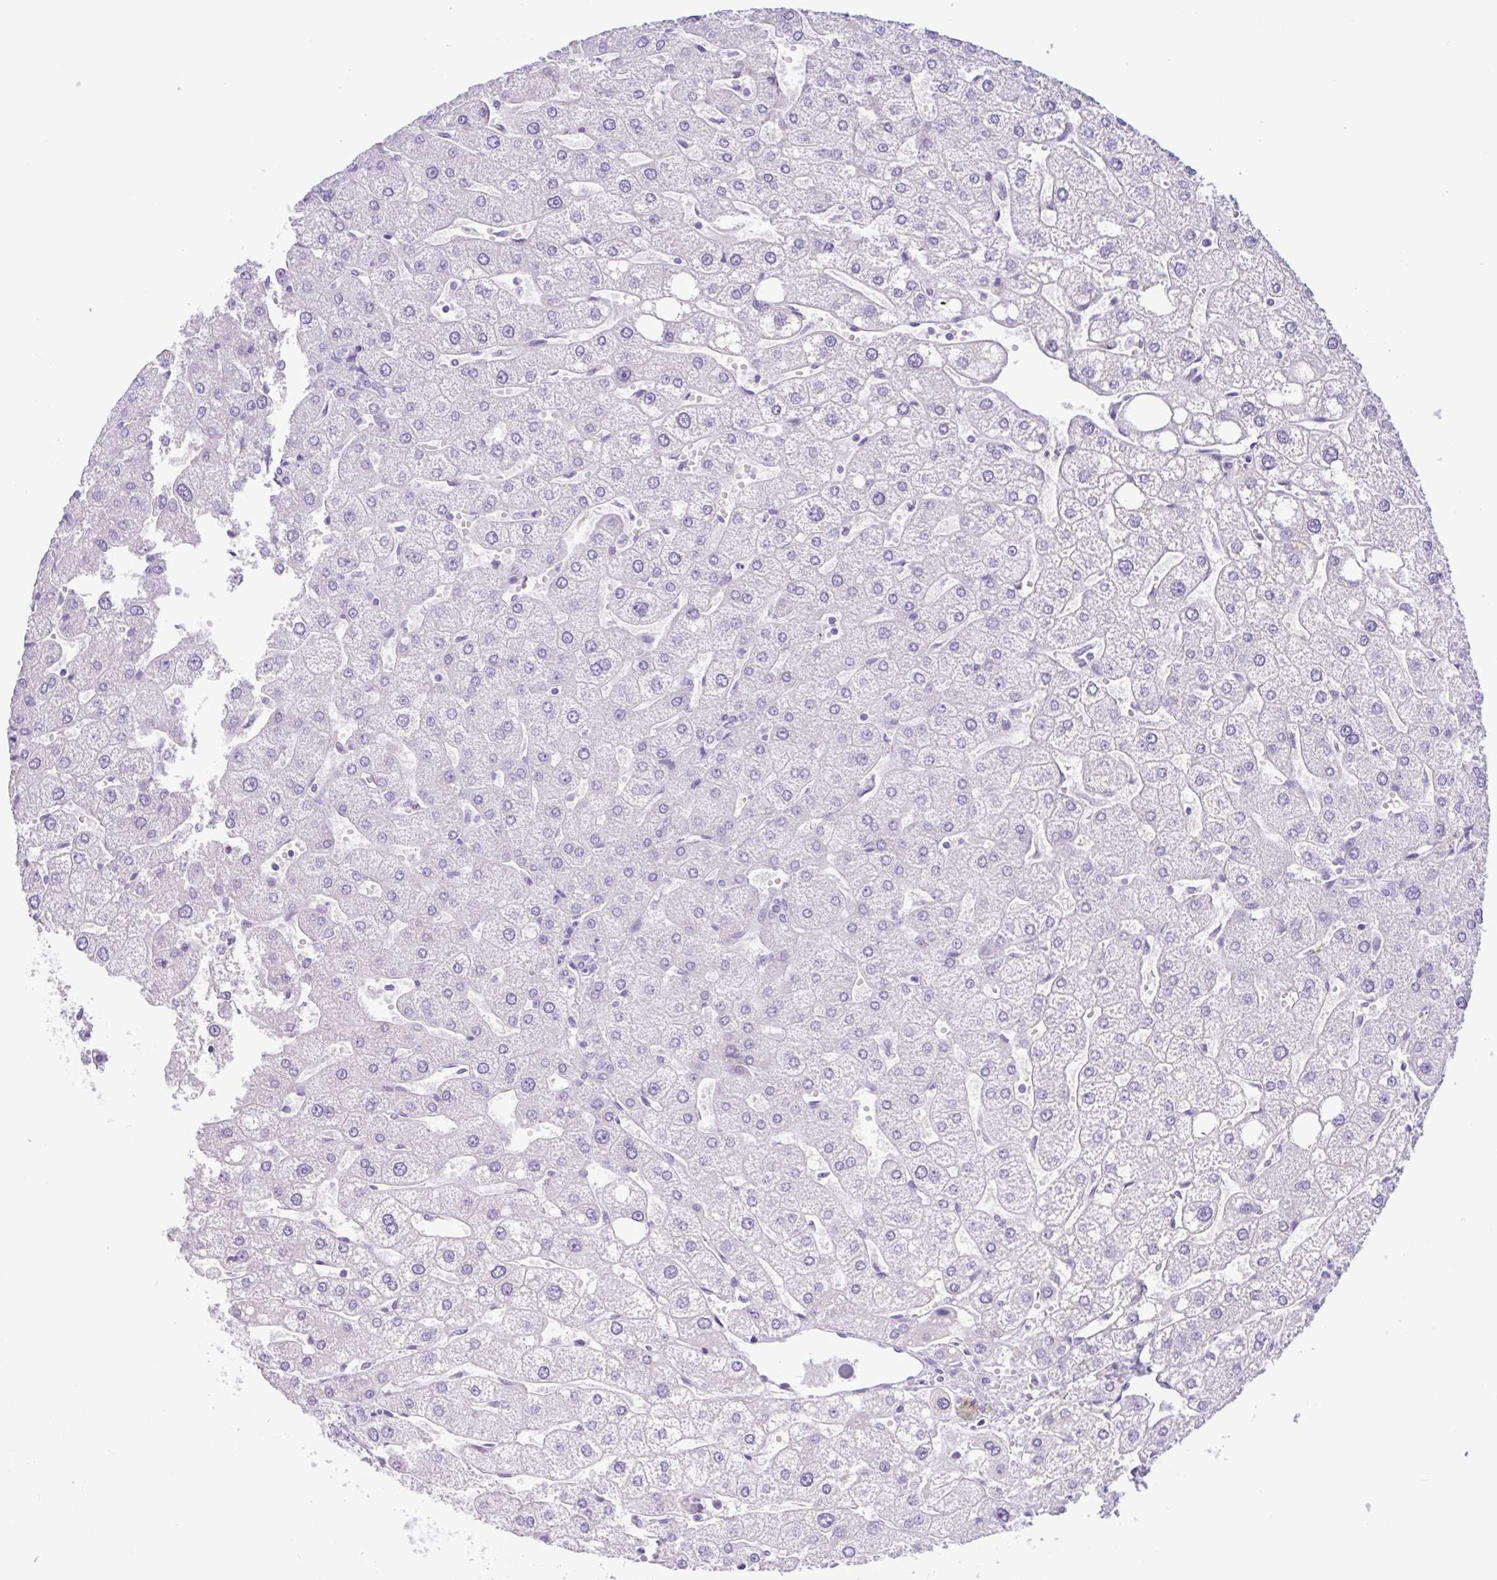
{"staining": {"intensity": "negative", "quantity": "none", "location": "none"}, "tissue": "liver", "cell_type": "Cholangiocytes", "image_type": "normal", "snomed": [{"axis": "morphology", "description": "Normal tissue, NOS"}, {"axis": "topography", "description": "Liver"}], "caption": "This is a micrograph of IHC staining of normal liver, which shows no staining in cholangiocytes.", "gene": "CTSE", "patient": {"sex": "male", "age": 67}}